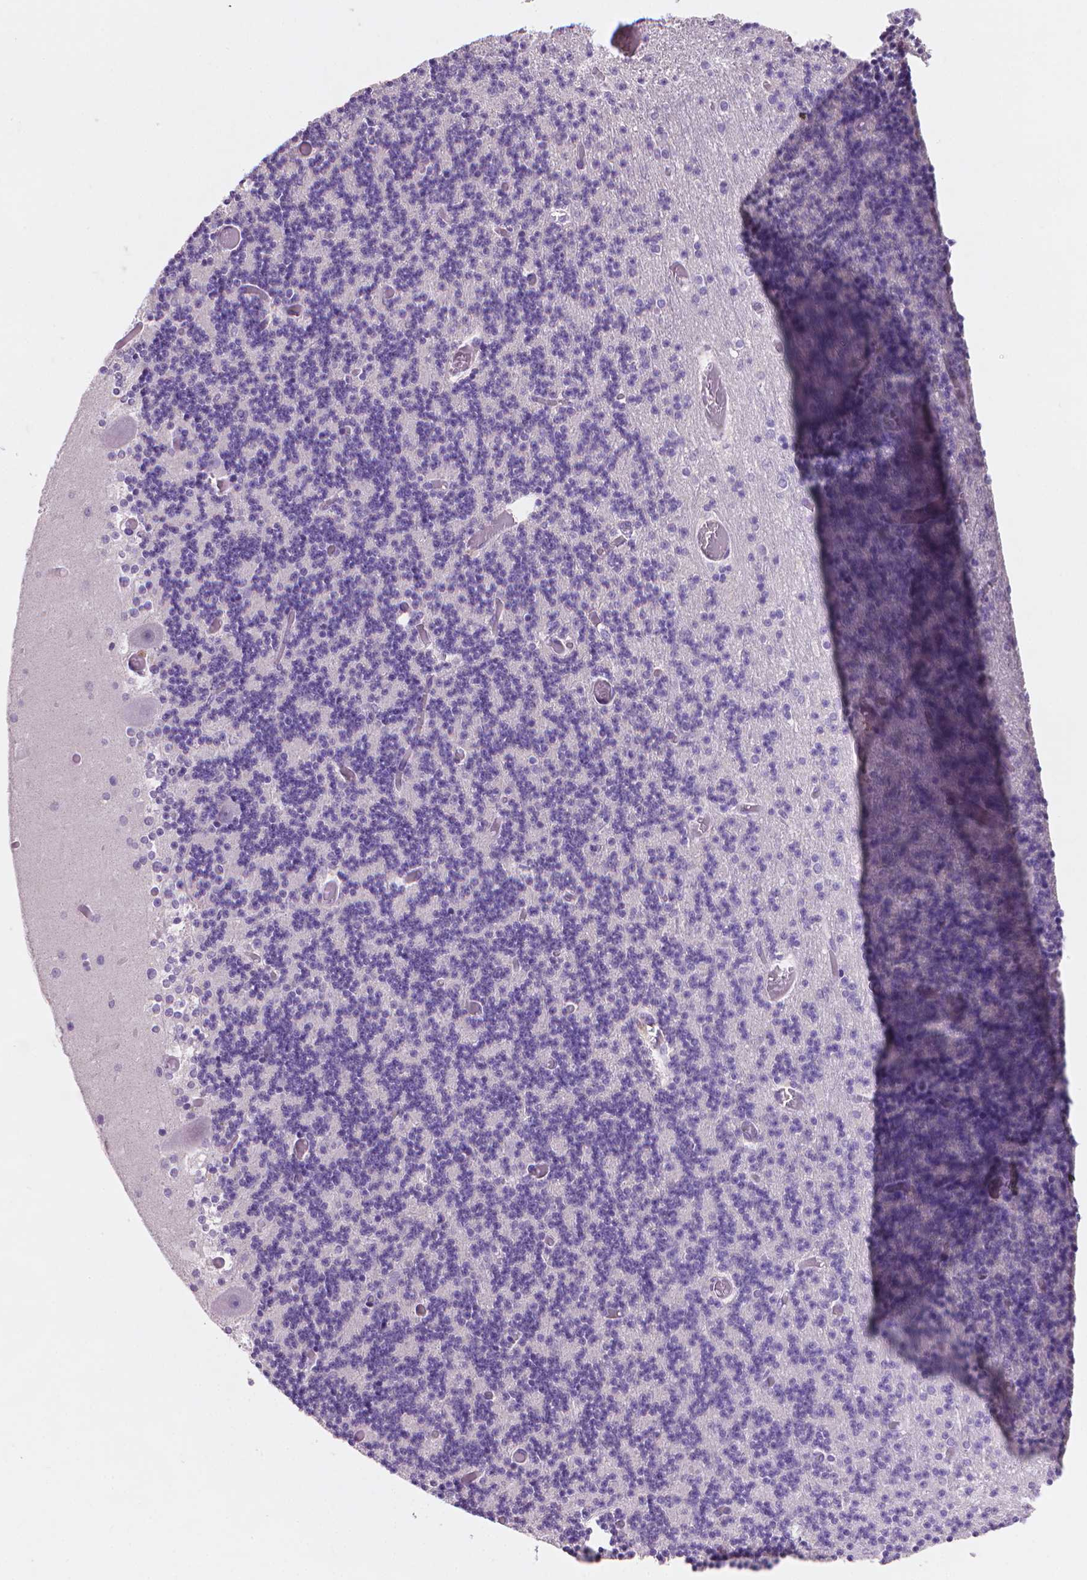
{"staining": {"intensity": "negative", "quantity": "none", "location": "none"}, "tissue": "cerebellum", "cell_type": "Cells in granular layer", "image_type": "normal", "snomed": [{"axis": "morphology", "description": "Normal tissue, NOS"}, {"axis": "topography", "description": "Cerebellum"}], "caption": "This photomicrograph is of unremarkable cerebellum stained with immunohistochemistry to label a protein in brown with the nuclei are counter-stained blue. There is no staining in cells in granular layer. (DAB (3,3'-diaminobenzidine) immunohistochemistry (IHC), high magnification).", "gene": "MUC1", "patient": {"sex": "female", "age": 28}}